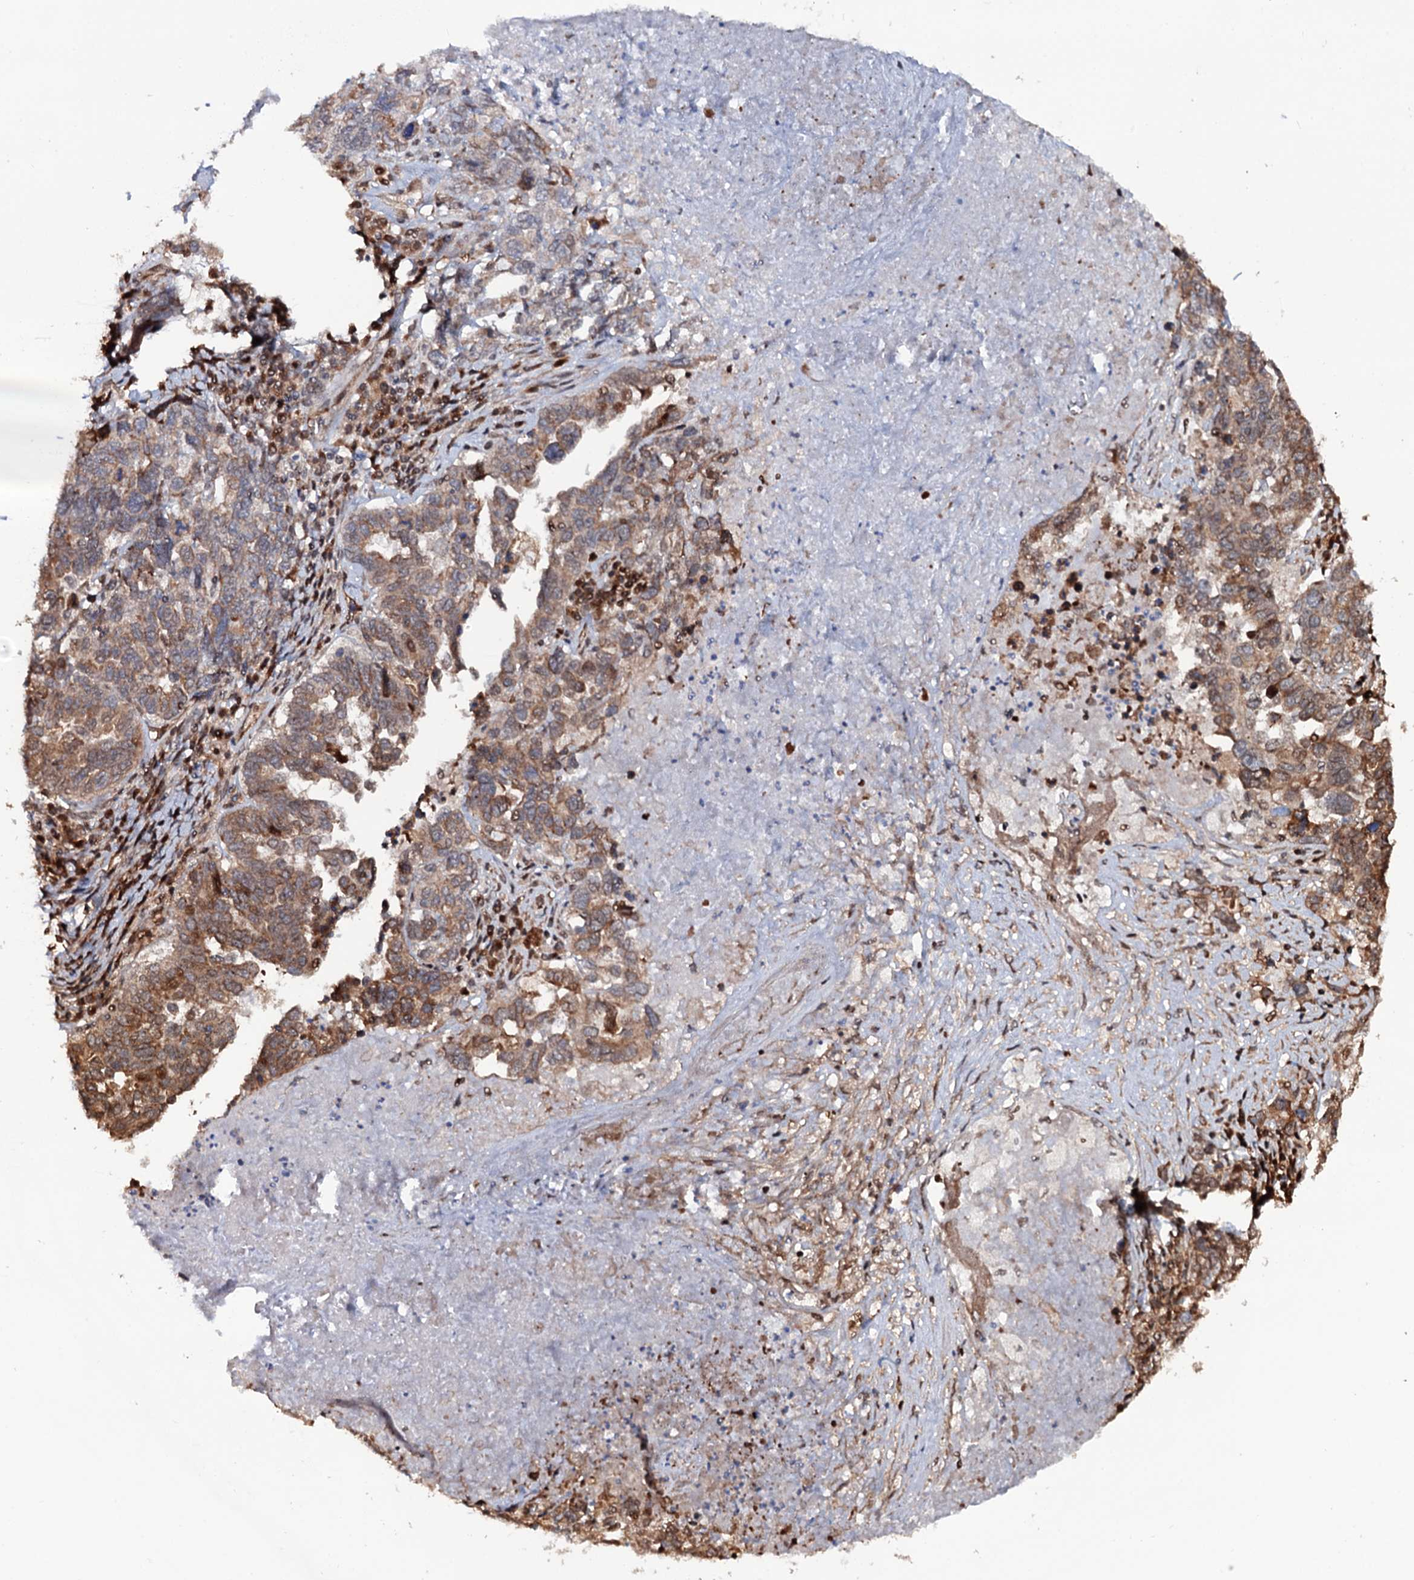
{"staining": {"intensity": "moderate", "quantity": ">75%", "location": "cytoplasmic/membranous"}, "tissue": "ovarian cancer", "cell_type": "Tumor cells", "image_type": "cancer", "snomed": [{"axis": "morphology", "description": "Carcinoma, endometroid"}, {"axis": "topography", "description": "Ovary"}], "caption": "Ovarian endometroid carcinoma was stained to show a protein in brown. There is medium levels of moderate cytoplasmic/membranous expression in about >75% of tumor cells.", "gene": "CDC23", "patient": {"sex": "female", "age": 62}}